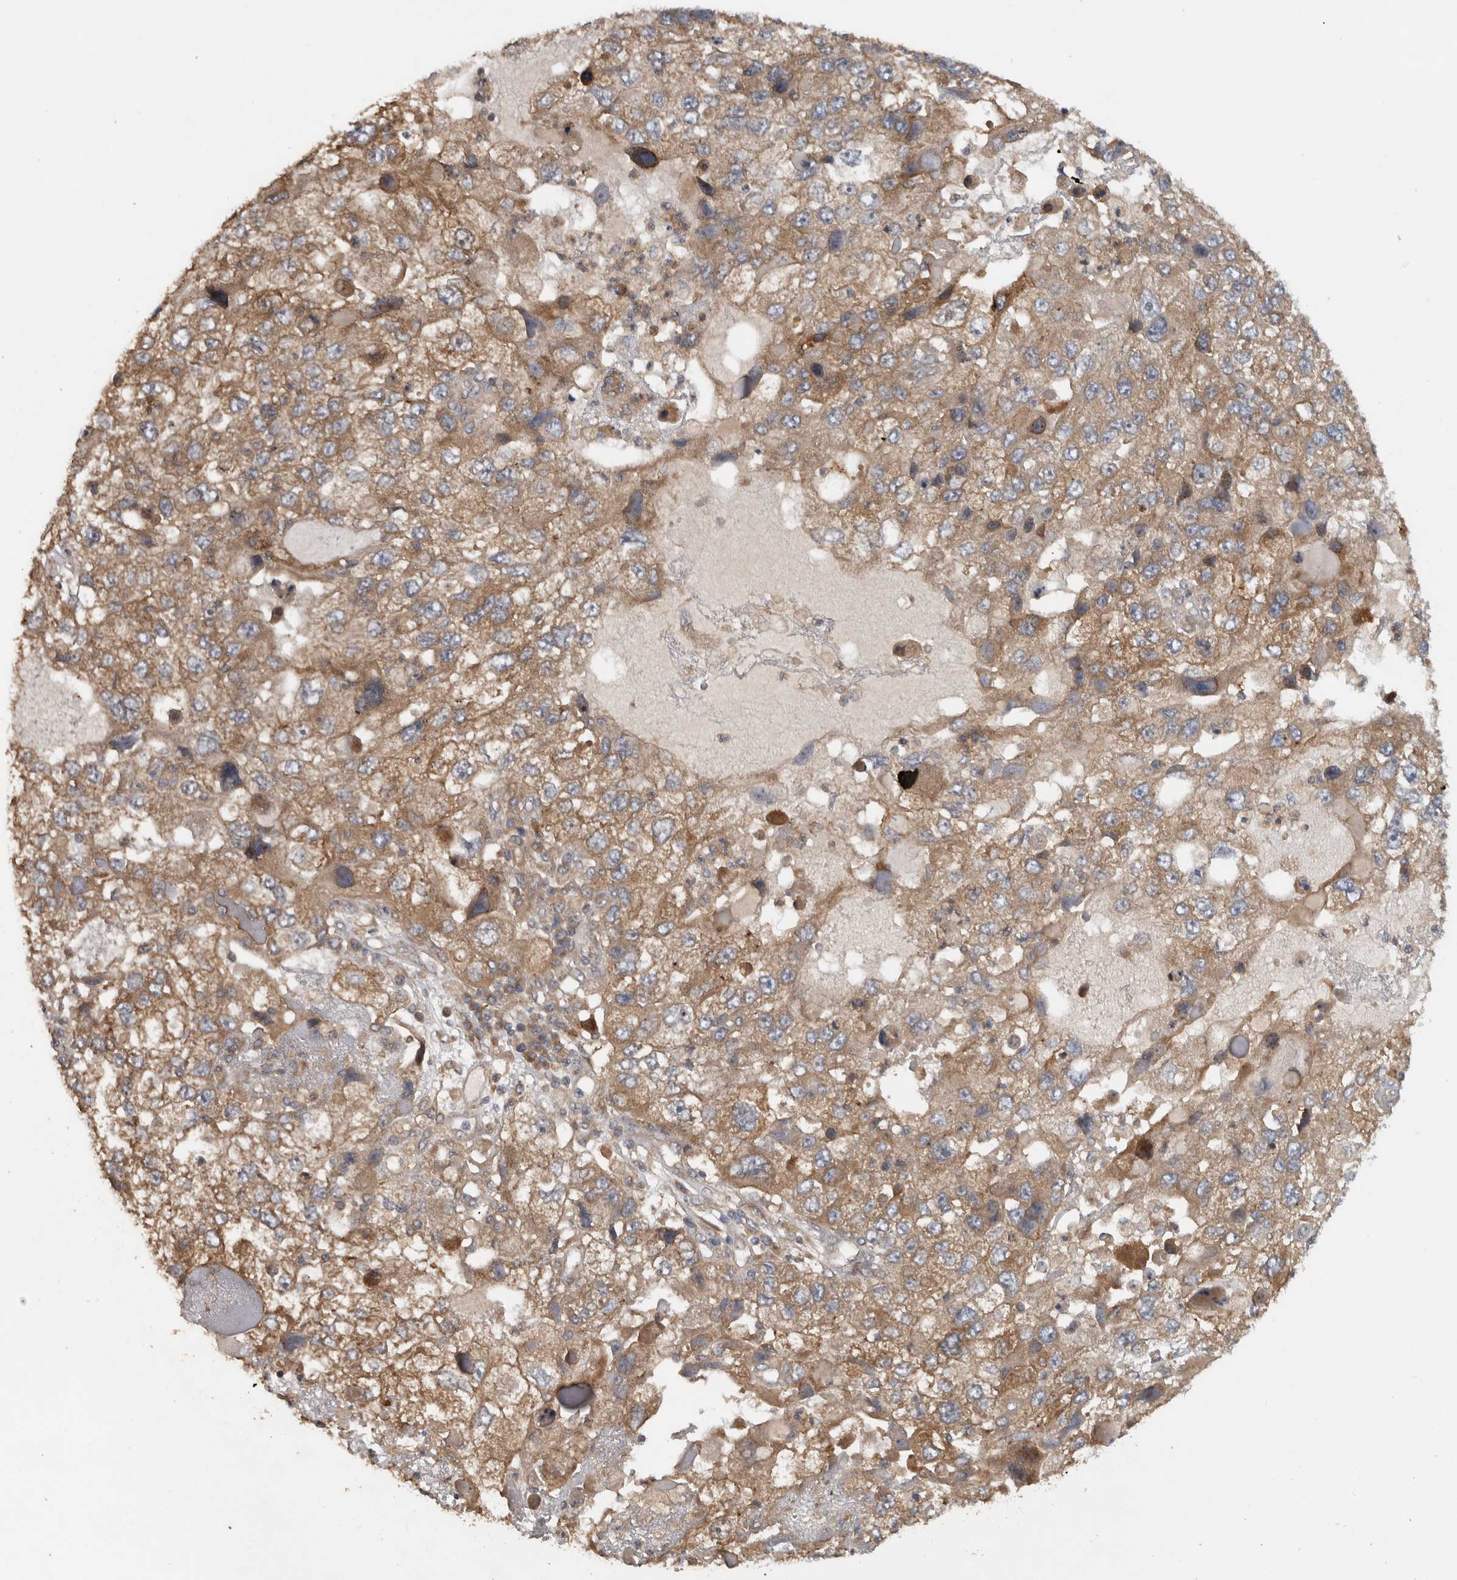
{"staining": {"intensity": "moderate", "quantity": ">75%", "location": "cytoplasmic/membranous"}, "tissue": "endometrial cancer", "cell_type": "Tumor cells", "image_type": "cancer", "snomed": [{"axis": "morphology", "description": "Adenocarcinoma, NOS"}, {"axis": "topography", "description": "Endometrium"}], "caption": "Human endometrial cancer stained with a protein marker reveals moderate staining in tumor cells.", "gene": "VEPH1", "patient": {"sex": "female", "age": 49}}